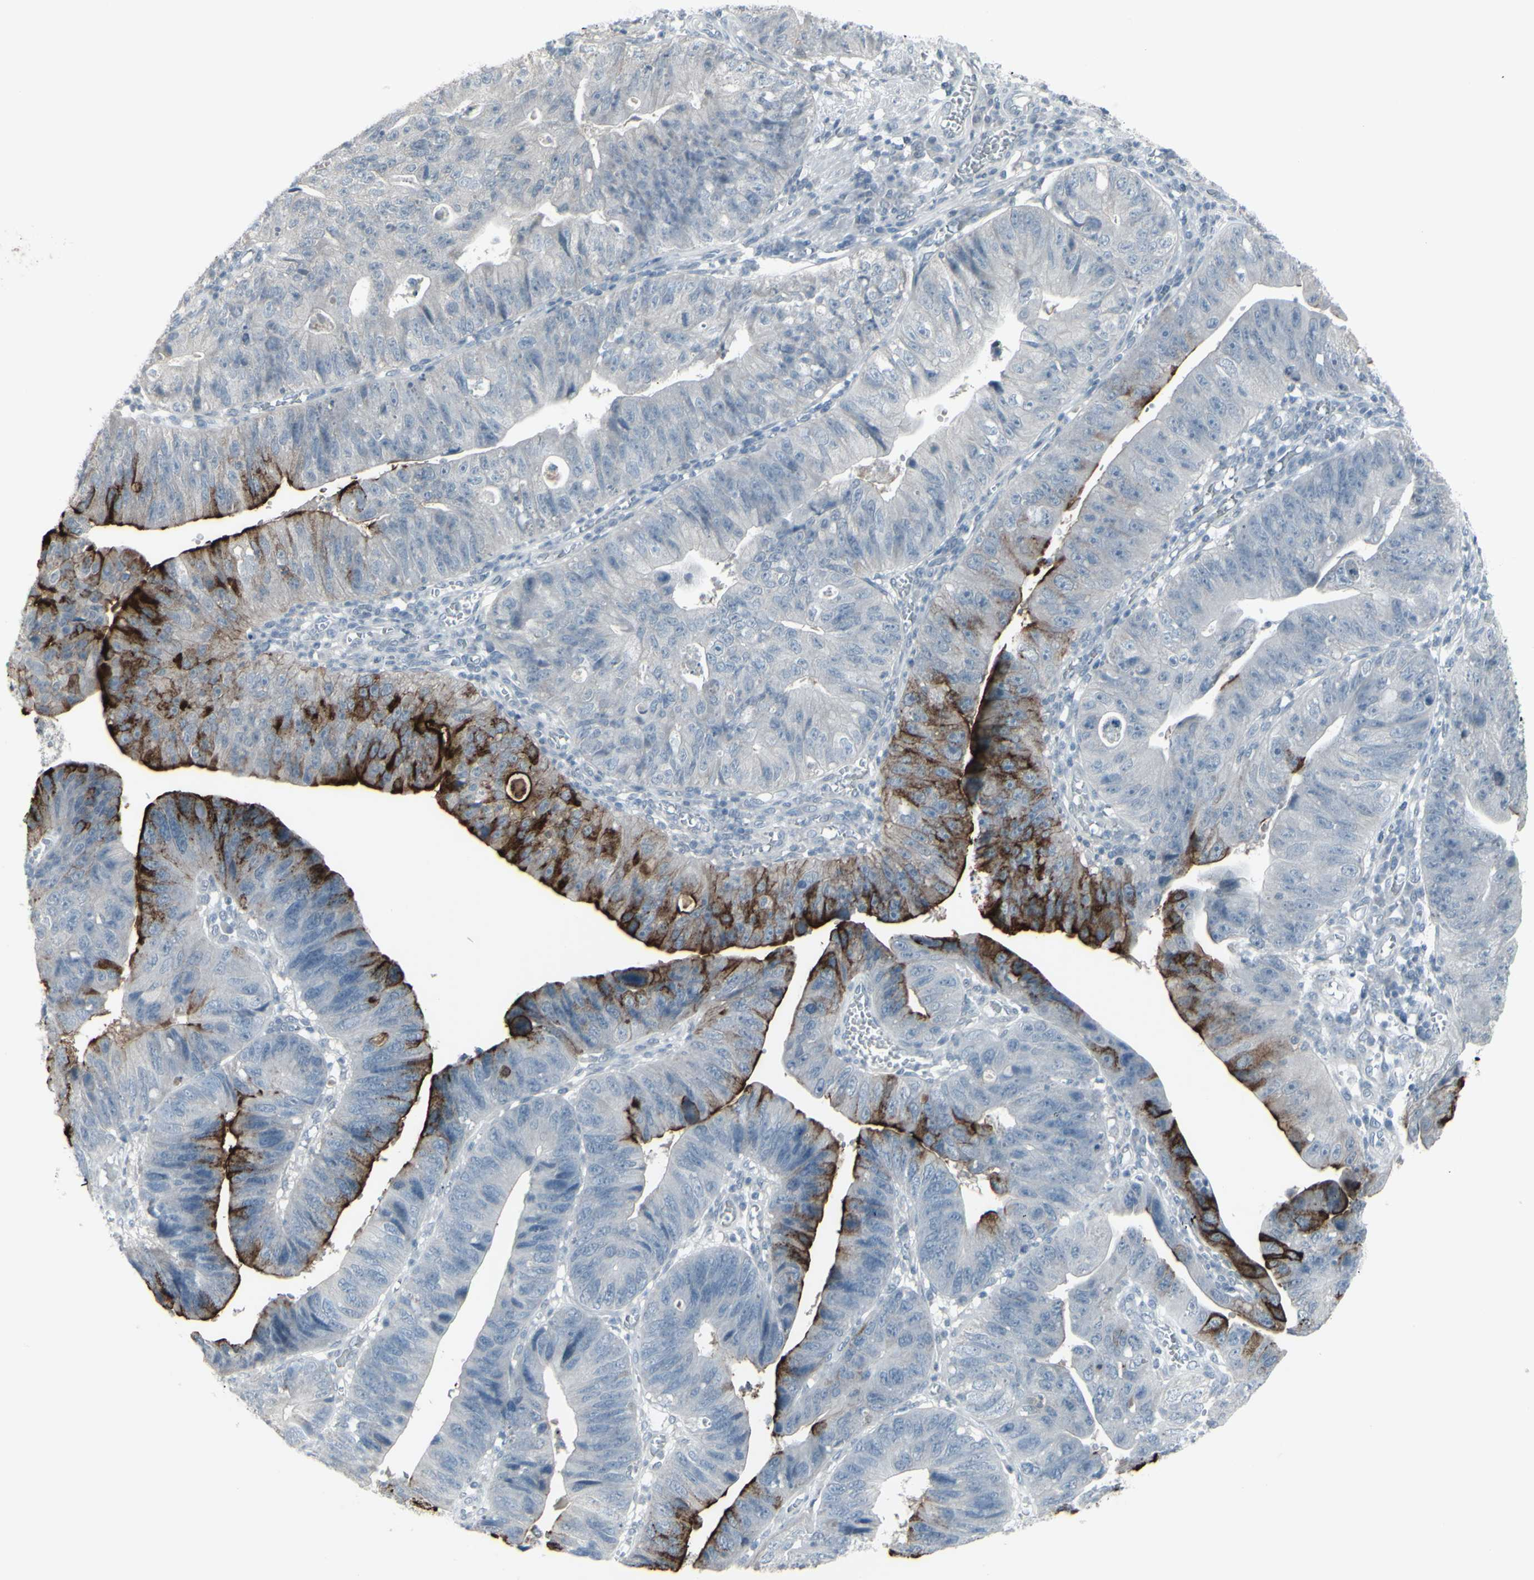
{"staining": {"intensity": "strong", "quantity": "<25%", "location": "cytoplasmic/membranous"}, "tissue": "stomach cancer", "cell_type": "Tumor cells", "image_type": "cancer", "snomed": [{"axis": "morphology", "description": "Adenocarcinoma, NOS"}, {"axis": "topography", "description": "Stomach"}], "caption": "An image of human stomach cancer (adenocarcinoma) stained for a protein shows strong cytoplasmic/membranous brown staining in tumor cells.", "gene": "RAB3A", "patient": {"sex": "male", "age": 59}}